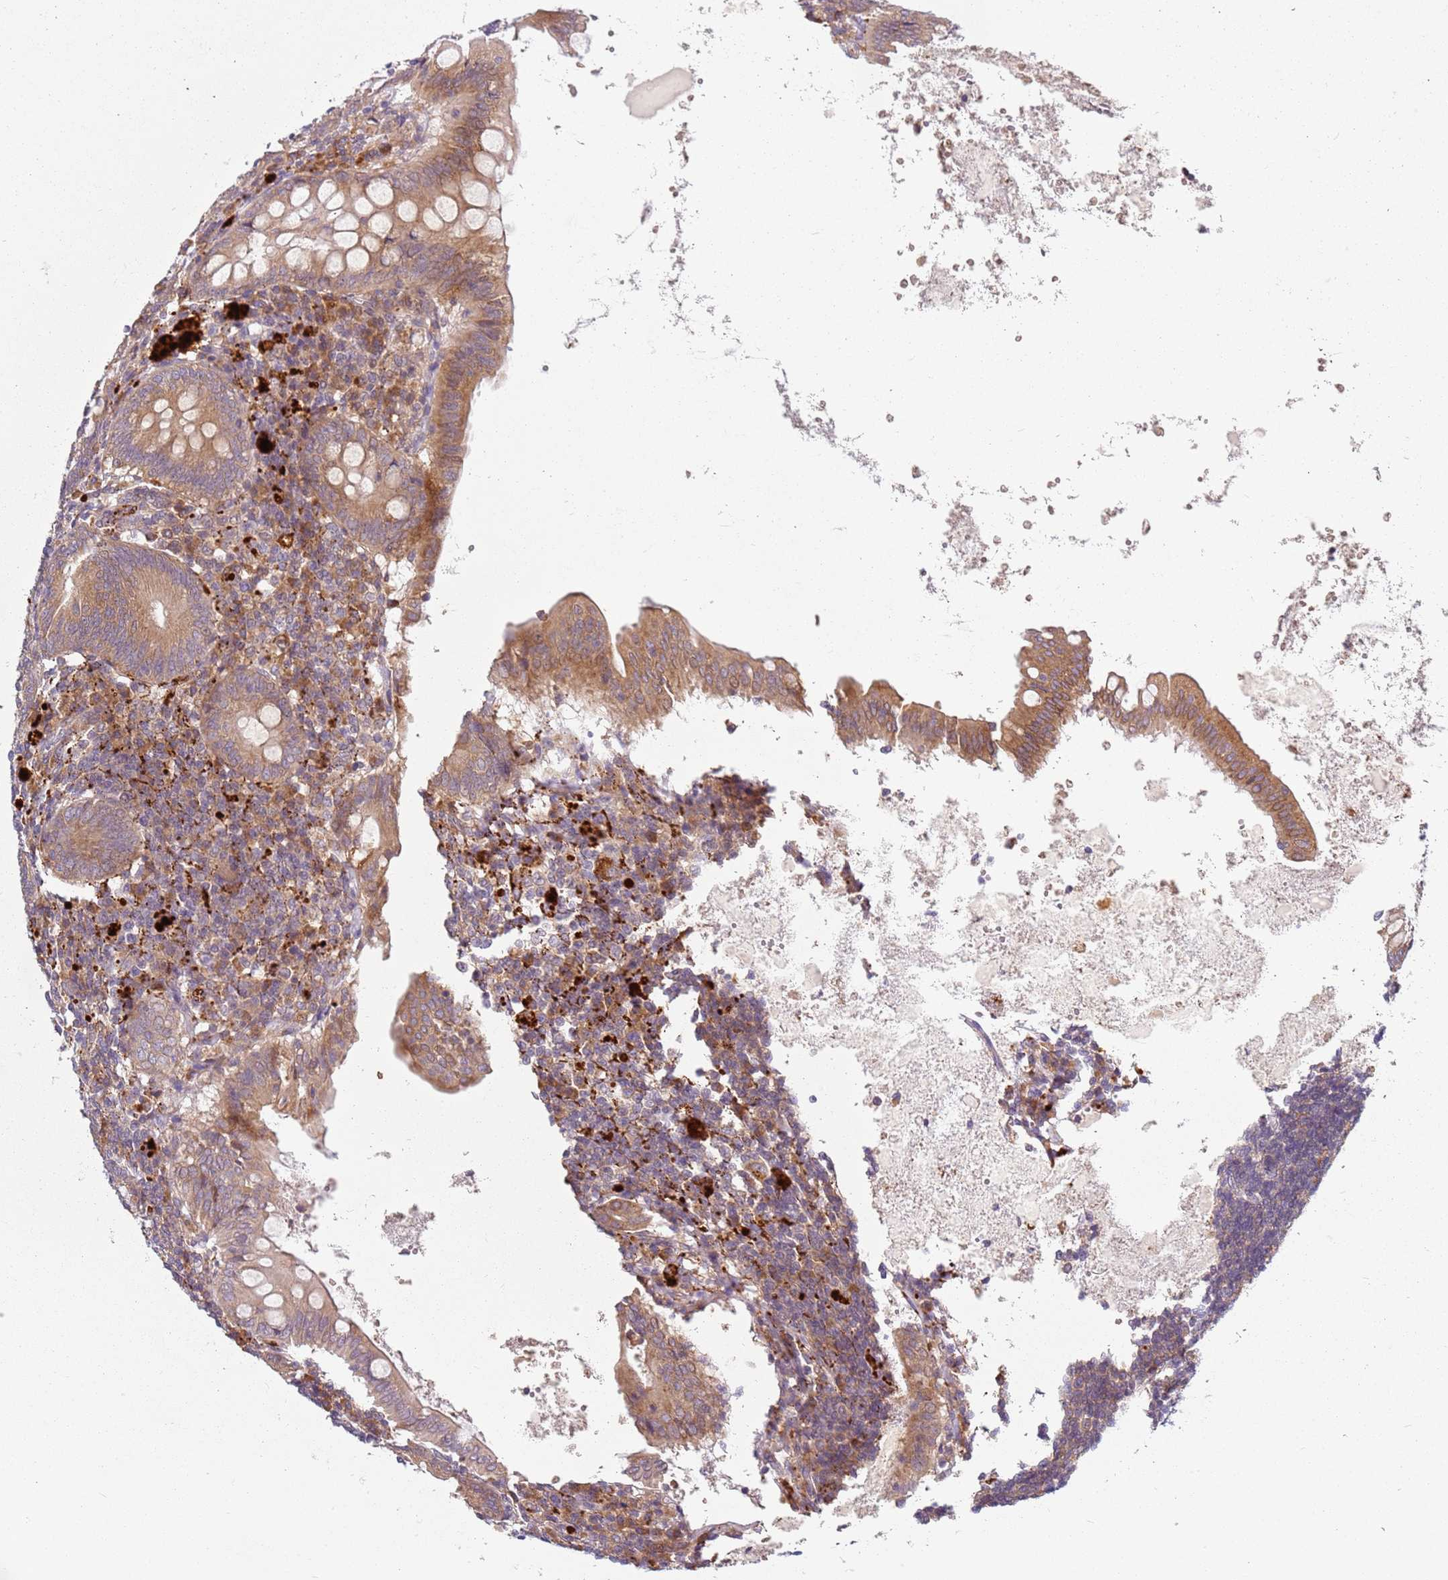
{"staining": {"intensity": "moderate", "quantity": ">75%", "location": "cytoplasmic/membranous"}, "tissue": "appendix", "cell_type": "Glandular cells", "image_type": "normal", "snomed": [{"axis": "morphology", "description": "Normal tissue, NOS"}, {"axis": "topography", "description": "Appendix"}], "caption": "Appendix stained for a protein (brown) shows moderate cytoplasmic/membranous positive expression in about >75% of glandular cells.", "gene": "RPS28", "patient": {"sex": "female", "age": 54}}